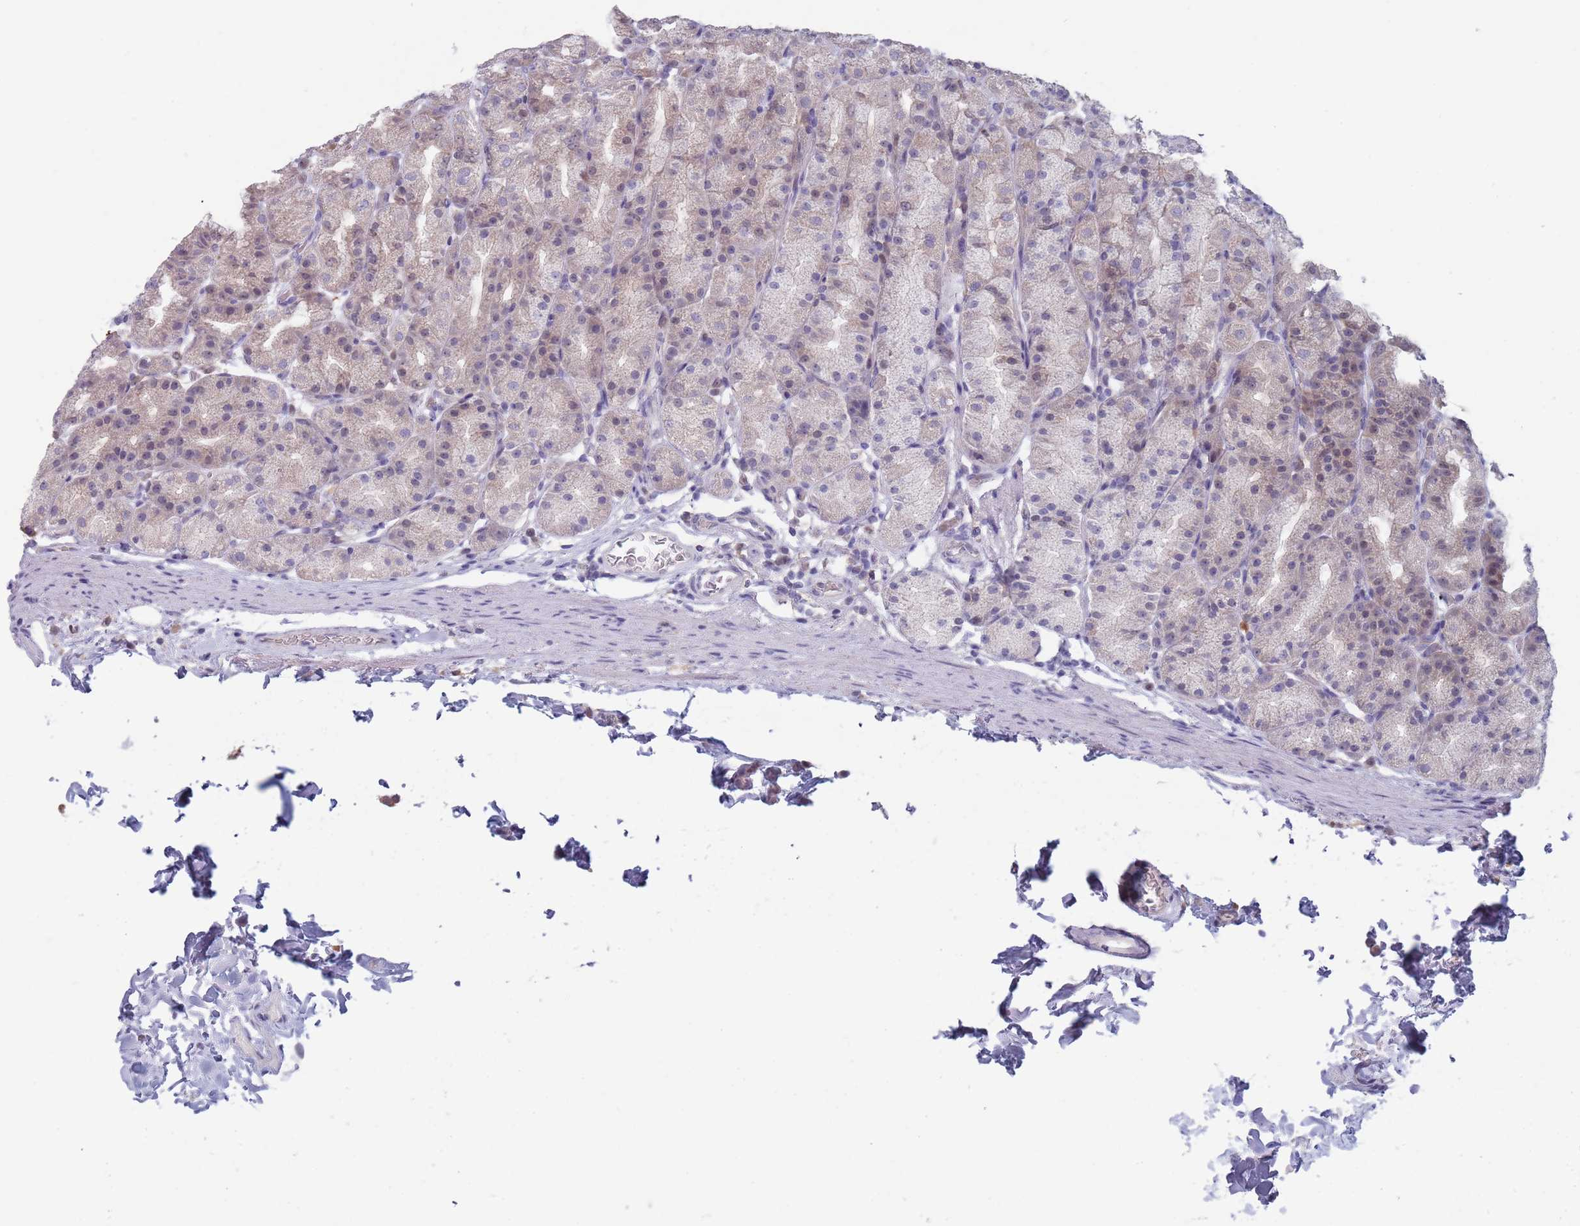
{"staining": {"intensity": "moderate", "quantity": "25%-75%", "location": "cytoplasmic/membranous,nuclear"}, "tissue": "stomach", "cell_type": "Glandular cells", "image_type": "normal", "snomed": [{"axis": "morphology", "description": "Normal tissue, NOS"}, {"axis": "topography", "description": "Stomach, upper"}], "caption": "A medium amount of moderate cytoplasmic/membranous,nuclear staining is present in approximately 25%-75% of glandular cells in unremarkable stomach.", "gene": "CLNS1A", "patient": {"sex": "male", "age": 68}}